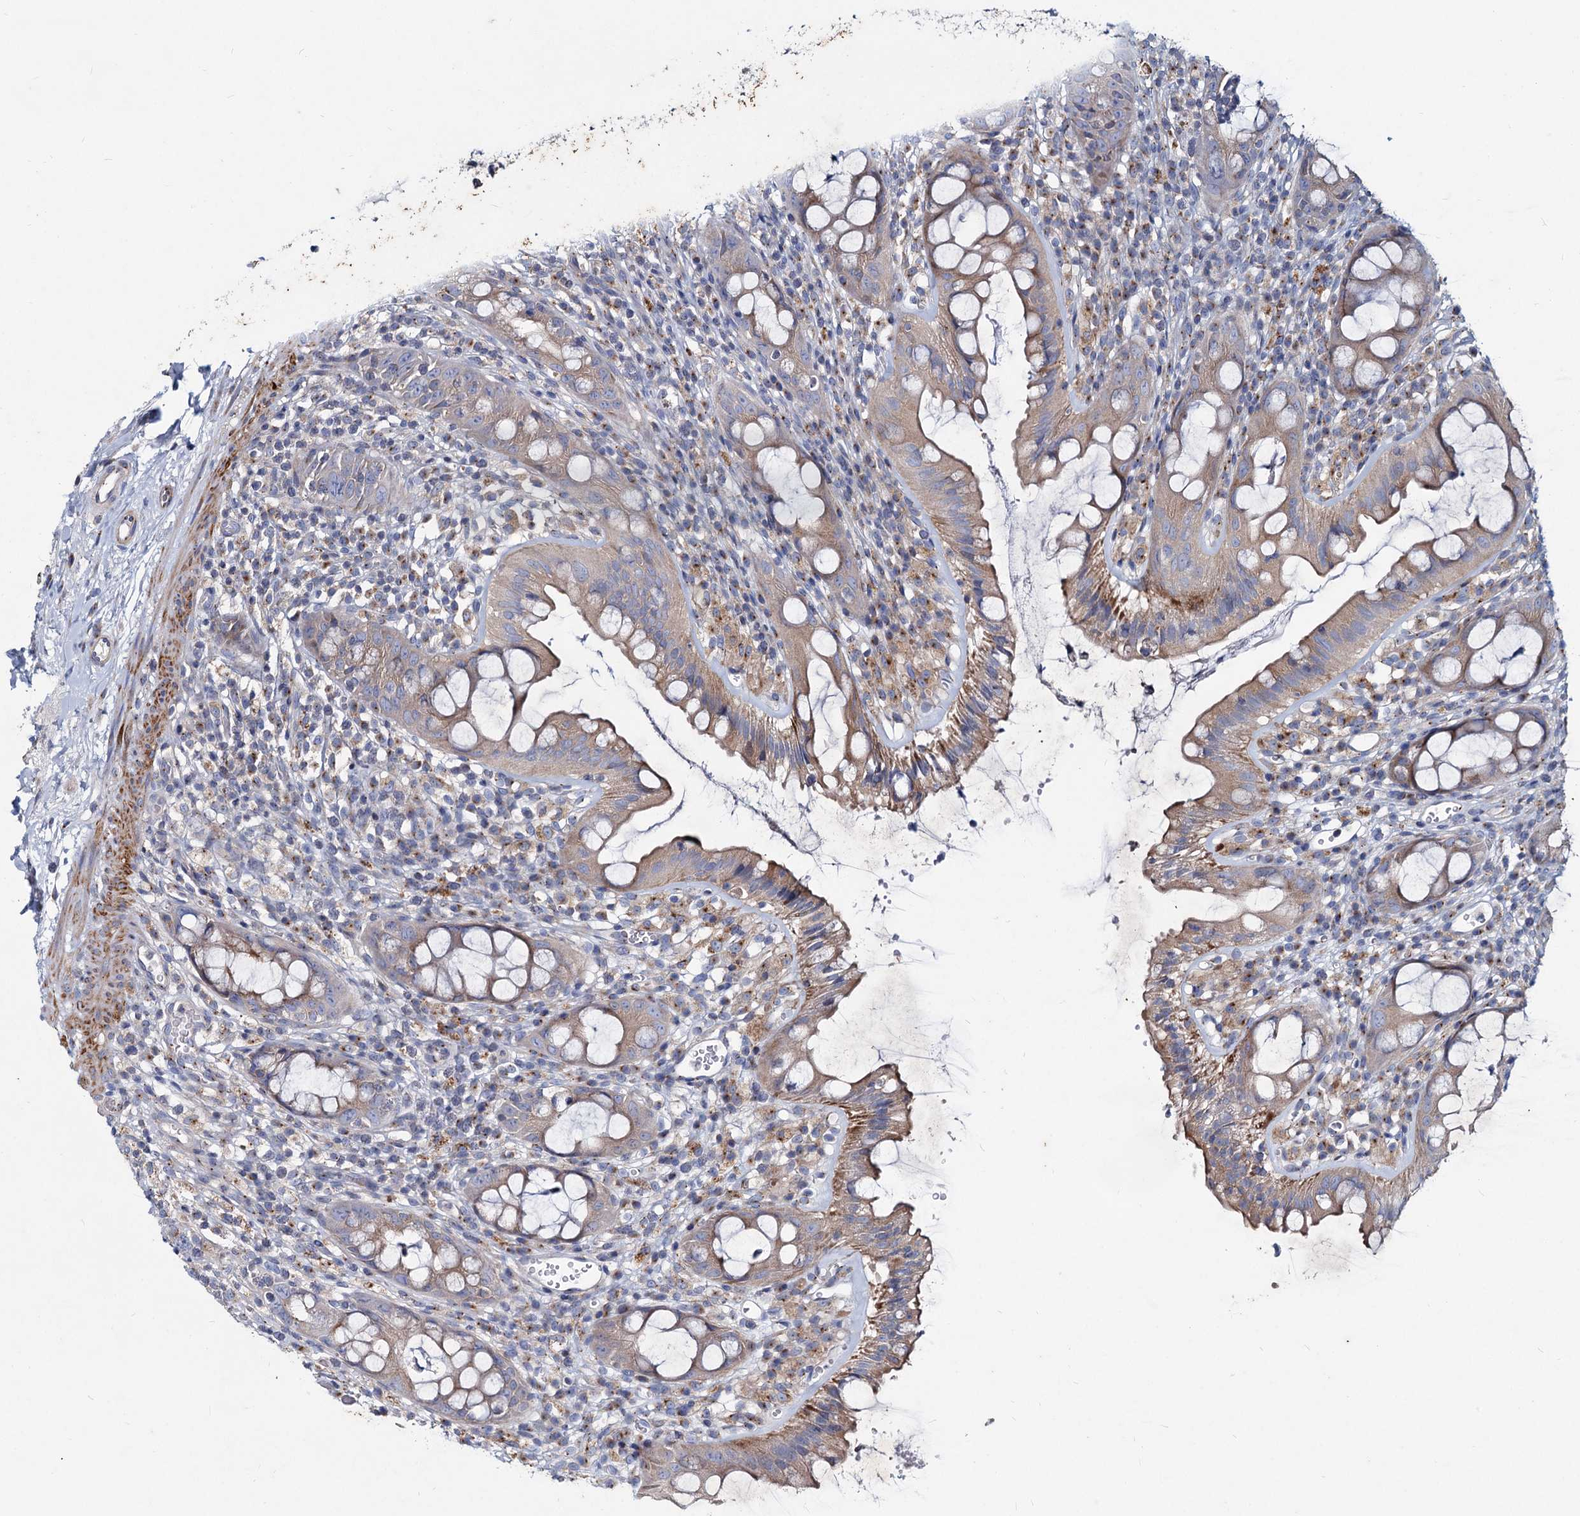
{"staining": {"intensity": "weak", "quantity": "25%-75%", "location": "cytoplasmic/membranous"}, "tissue": "rectum", "cell_type": "Glandular cells", "image_type": "normal", "snomed": [{"axis": "morphology", "description": "Normal tissue, NOS"}, {"axis": "topography", "description": "Rectum"}], "caption": "Protein staining reveals weak cytoplasmic/membranous positivity in about 25%-75% of glandular cells in unremarkable rectum. (brown staining indicates protein expression, while blue staining denotes nuclei).", "gene": "AGBL4", "patient": {"sex": "female", "age": 57}}